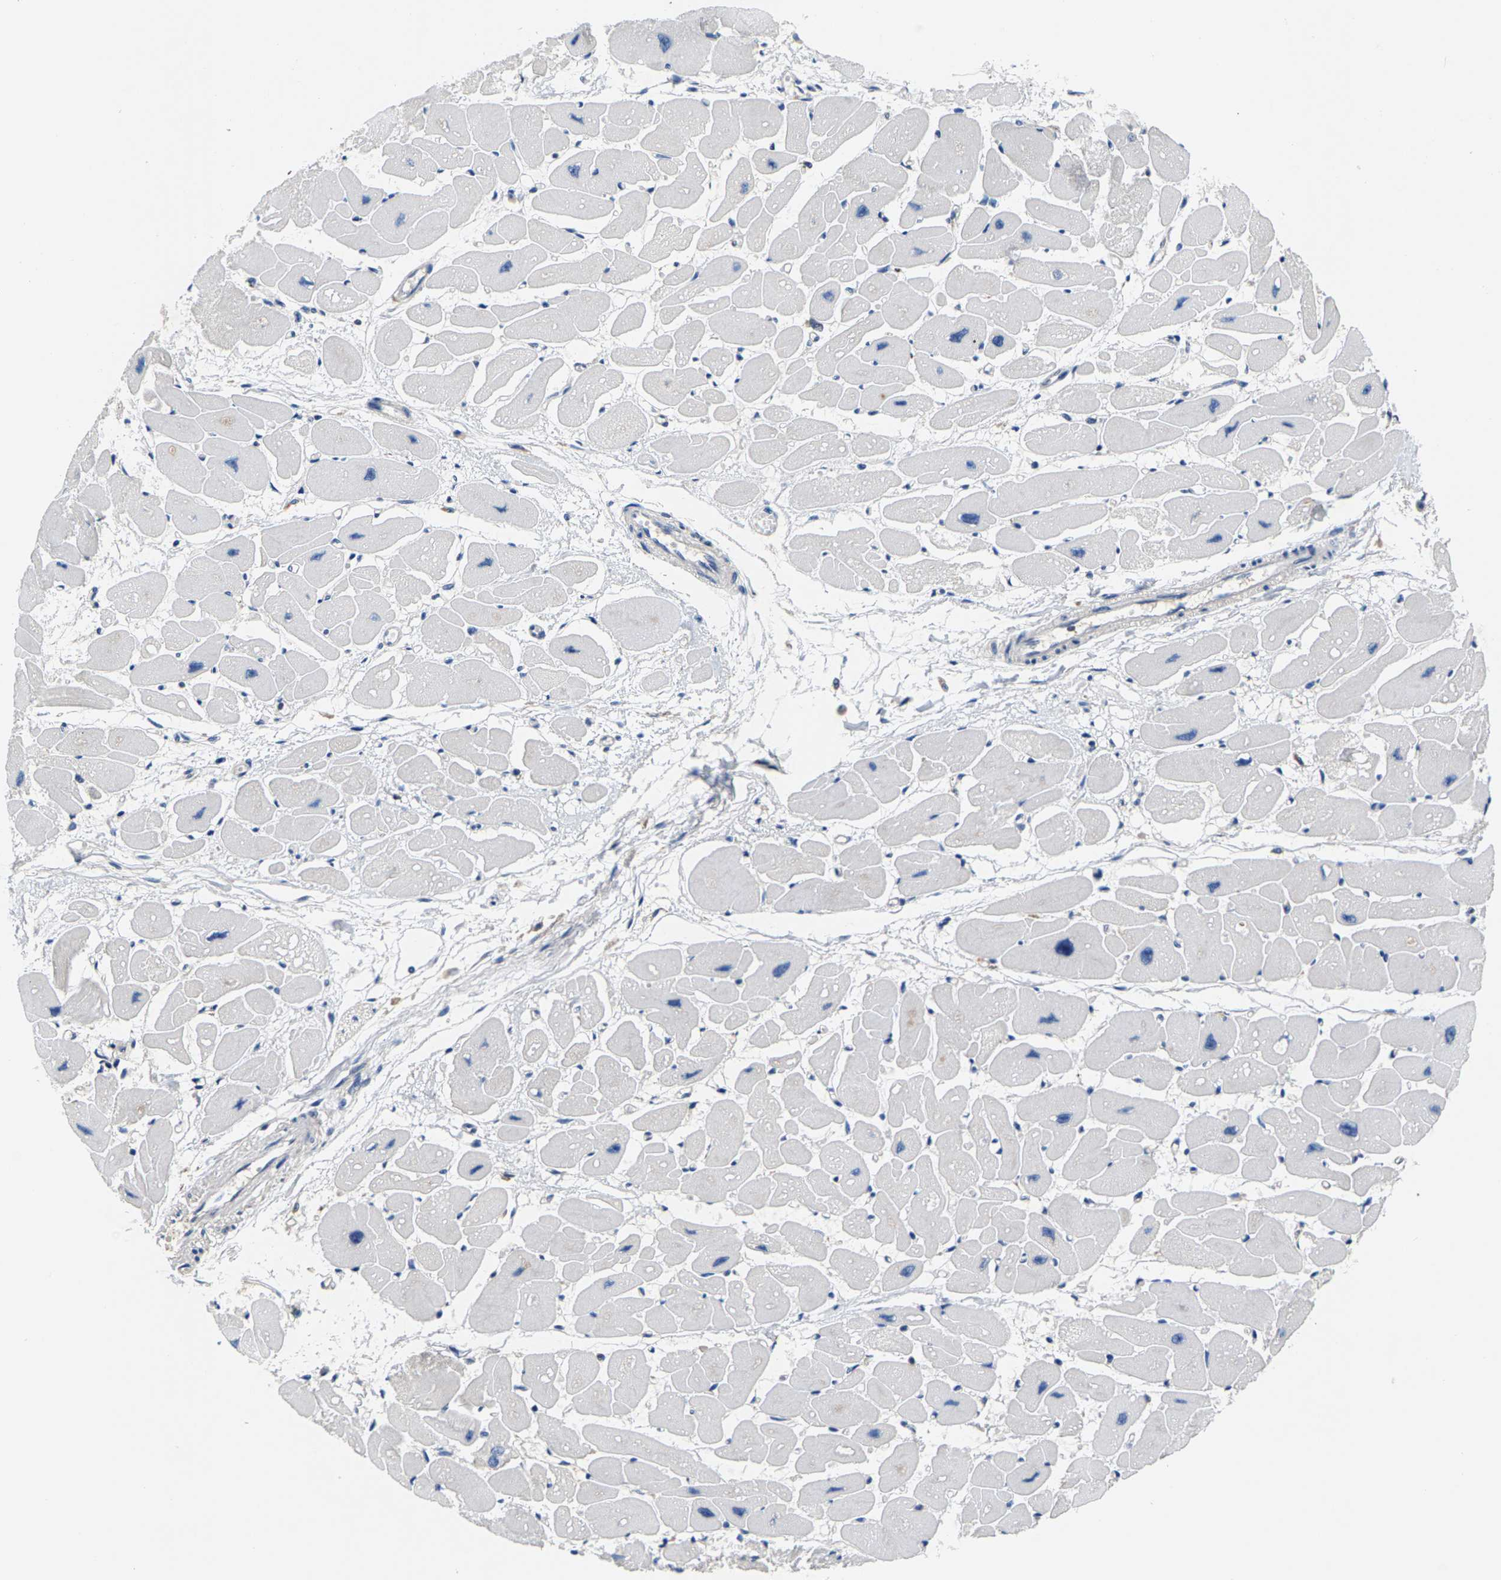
{"staining": {"intensity": "negative", "quantity": "none", "location": "none"}, "tissue": "heart muscle", "cell_type": "Cardiomyocytes", "image_type": "normal", "snomed": [{"axis": "morphology", "description": "Normal tissue, NOS"}, {"axis": "topography", "description": "Heart"}], "caption": "Immunohistochemistry (IHC) photomicrograph of benign heart muscle: heart muscle stained with DAB (3,3'-diaminobenzidine) displays no significant protein staining in cardiomyocytes.", "gene": "SHMT2", "patient": {"sex": "female", "age": 54}}